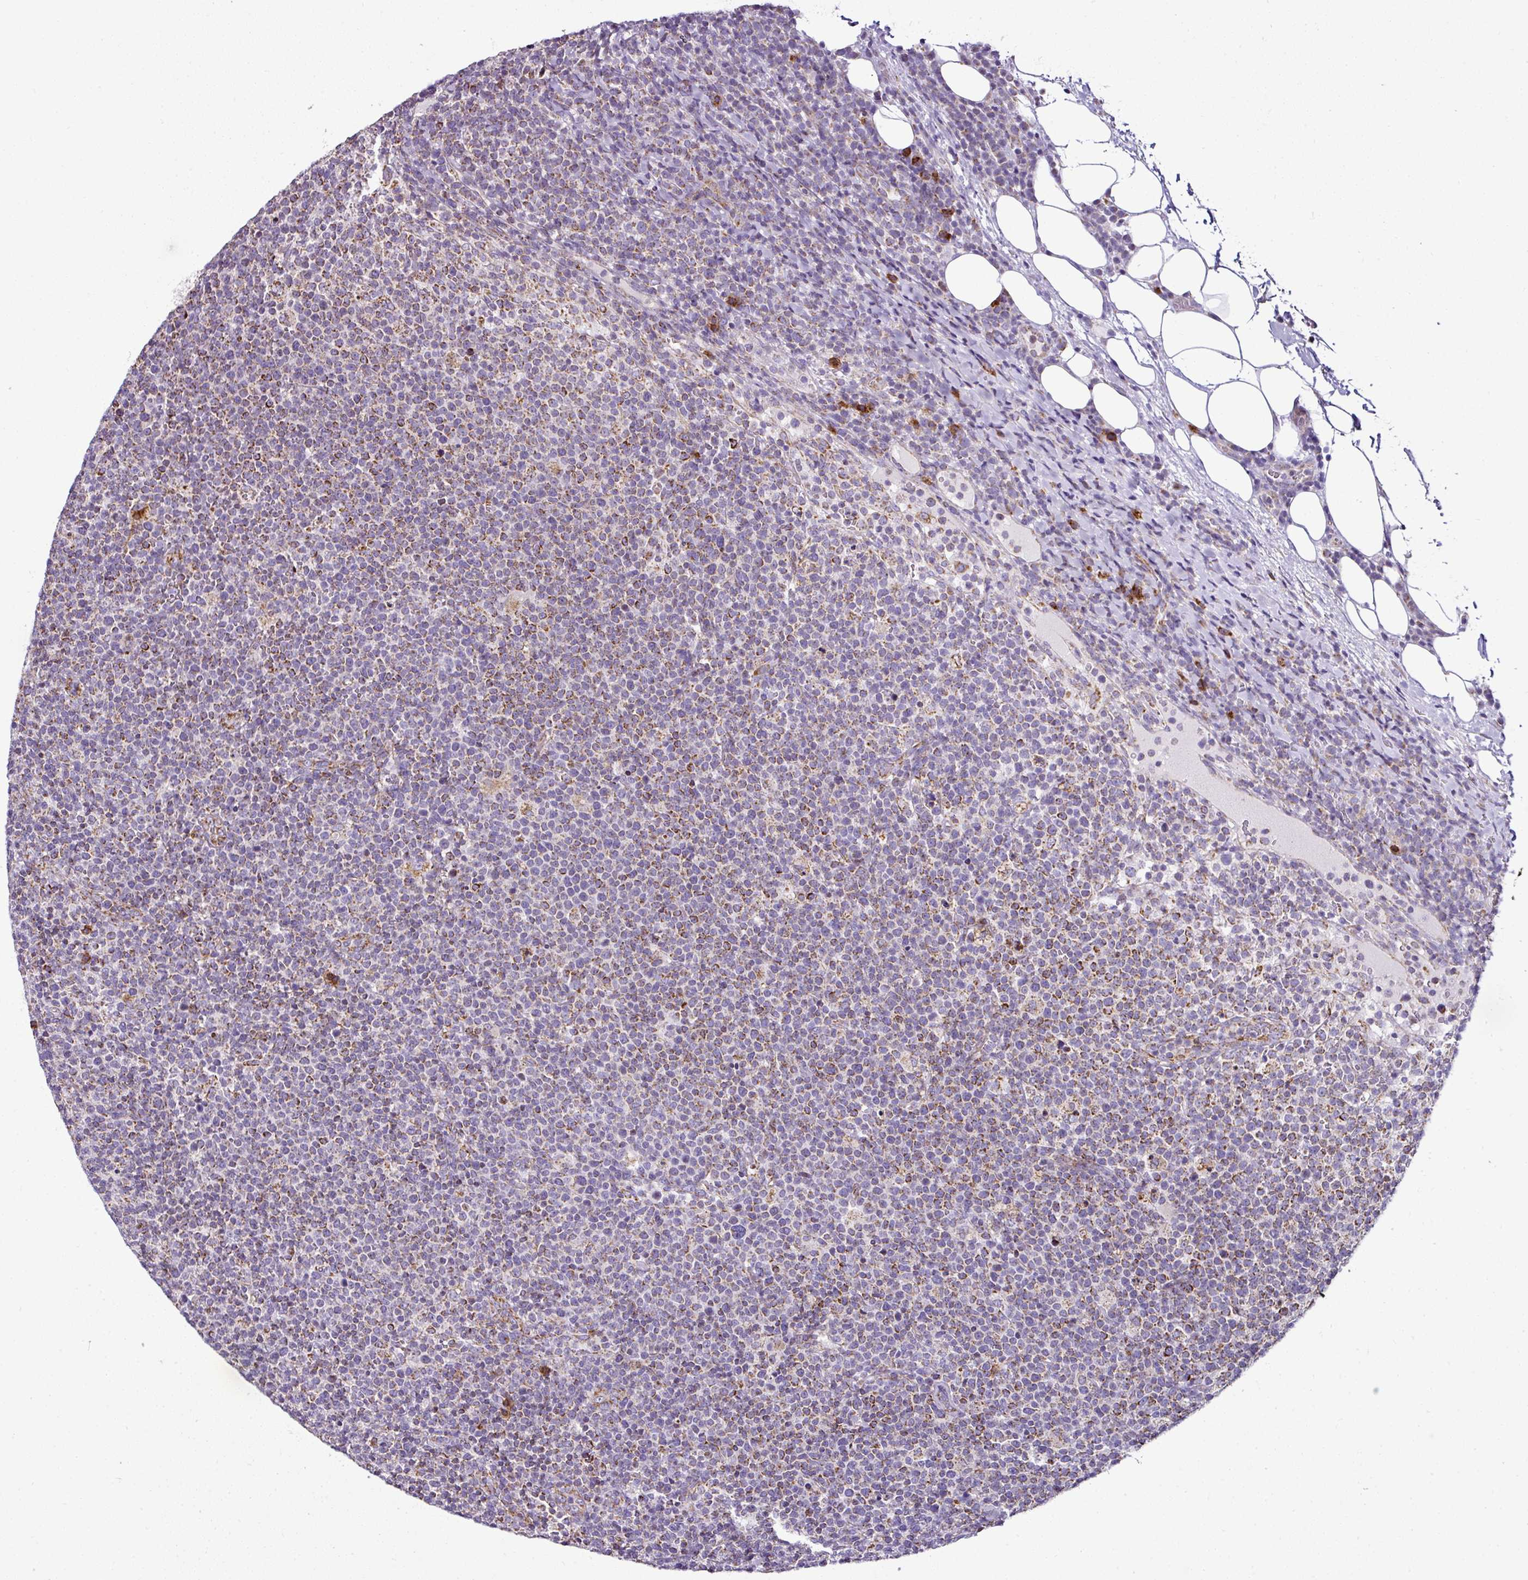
{"staining": {"intensity": "moderate", "quantity": "25%-75%", "location": "cytoplasmic/membranous"}, "tissue": "lymphoma", "cell_type": "Tumor cells", "image_type": "cancer", "snomed": [{"axis": "morphology", "description": "Malignant lymphoma, non-Hodgkin's type, High grade"}, {"axis": "topography", "description": "Lymph node"}], "caption": "Tumor cells reveal medium levels of moderate cytoplasmic/membranous positivity in about 25%-75% of cells in lymphoma.", "gene": "DPAGT1", "patient": {"sex": "male", "age": 61}}